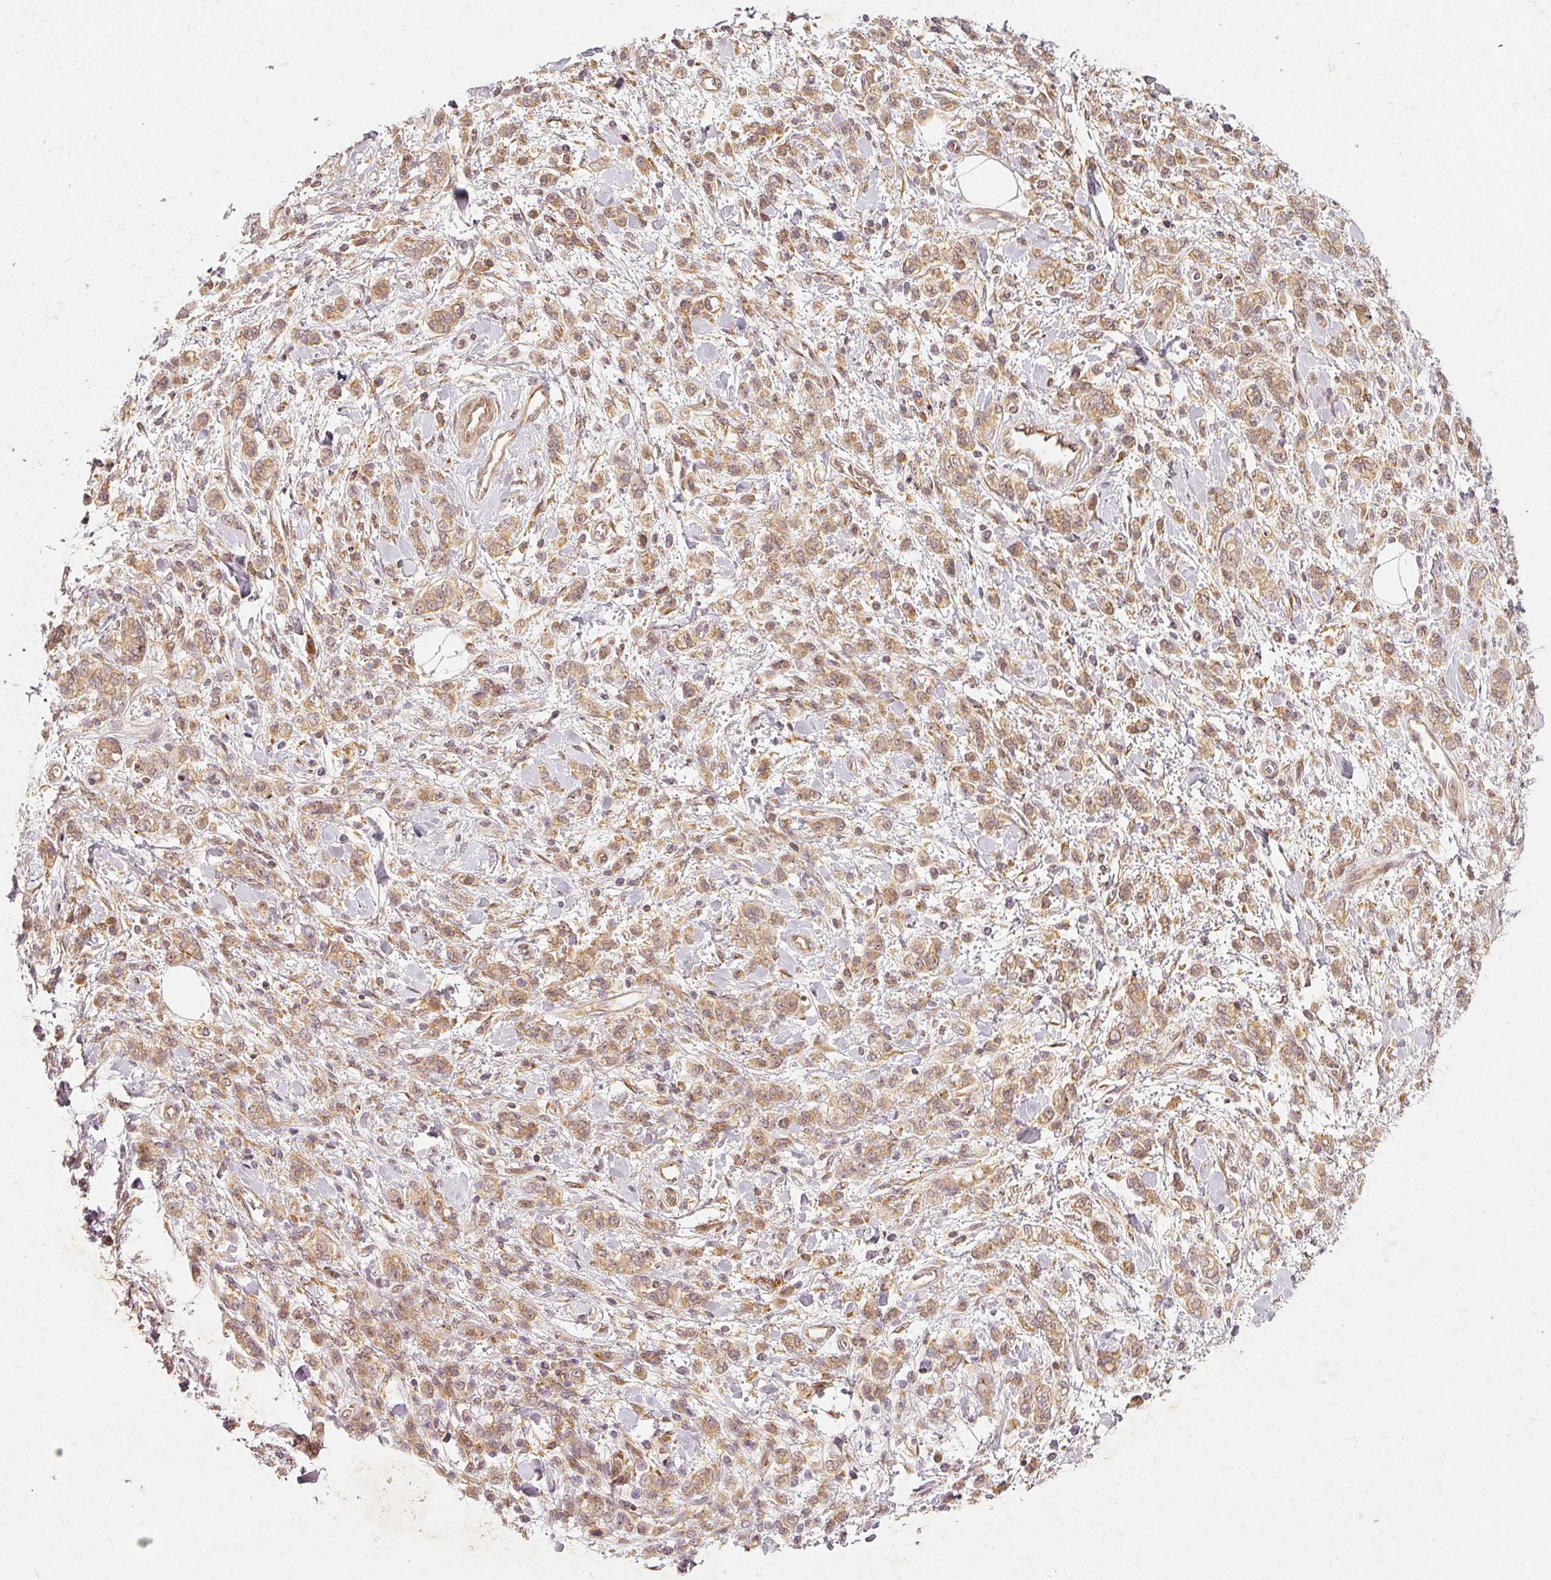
{"staining": {"intensity": "moderate", "quantity": ">75%", "location": "cytoplasmic/membranous,nuclear"}, "tissue": "stomach cancer", "cell_type": "Tumor cells", "image_type": "cancer", "snomed": [{"axis": "morphology", "description": "Adenocarcinoma, NOS"}, {"axis": "topography", "description": "Stomach"}], "caption": "Immunohistochemical staining of human stomach adenocarcinoma shows moderate cytoplasmic/membranous and nuclear protein expression in approximately >75% of tumor cells.", "gene": "ZNF580", "patient": {"sex": "male", "age": 77}}